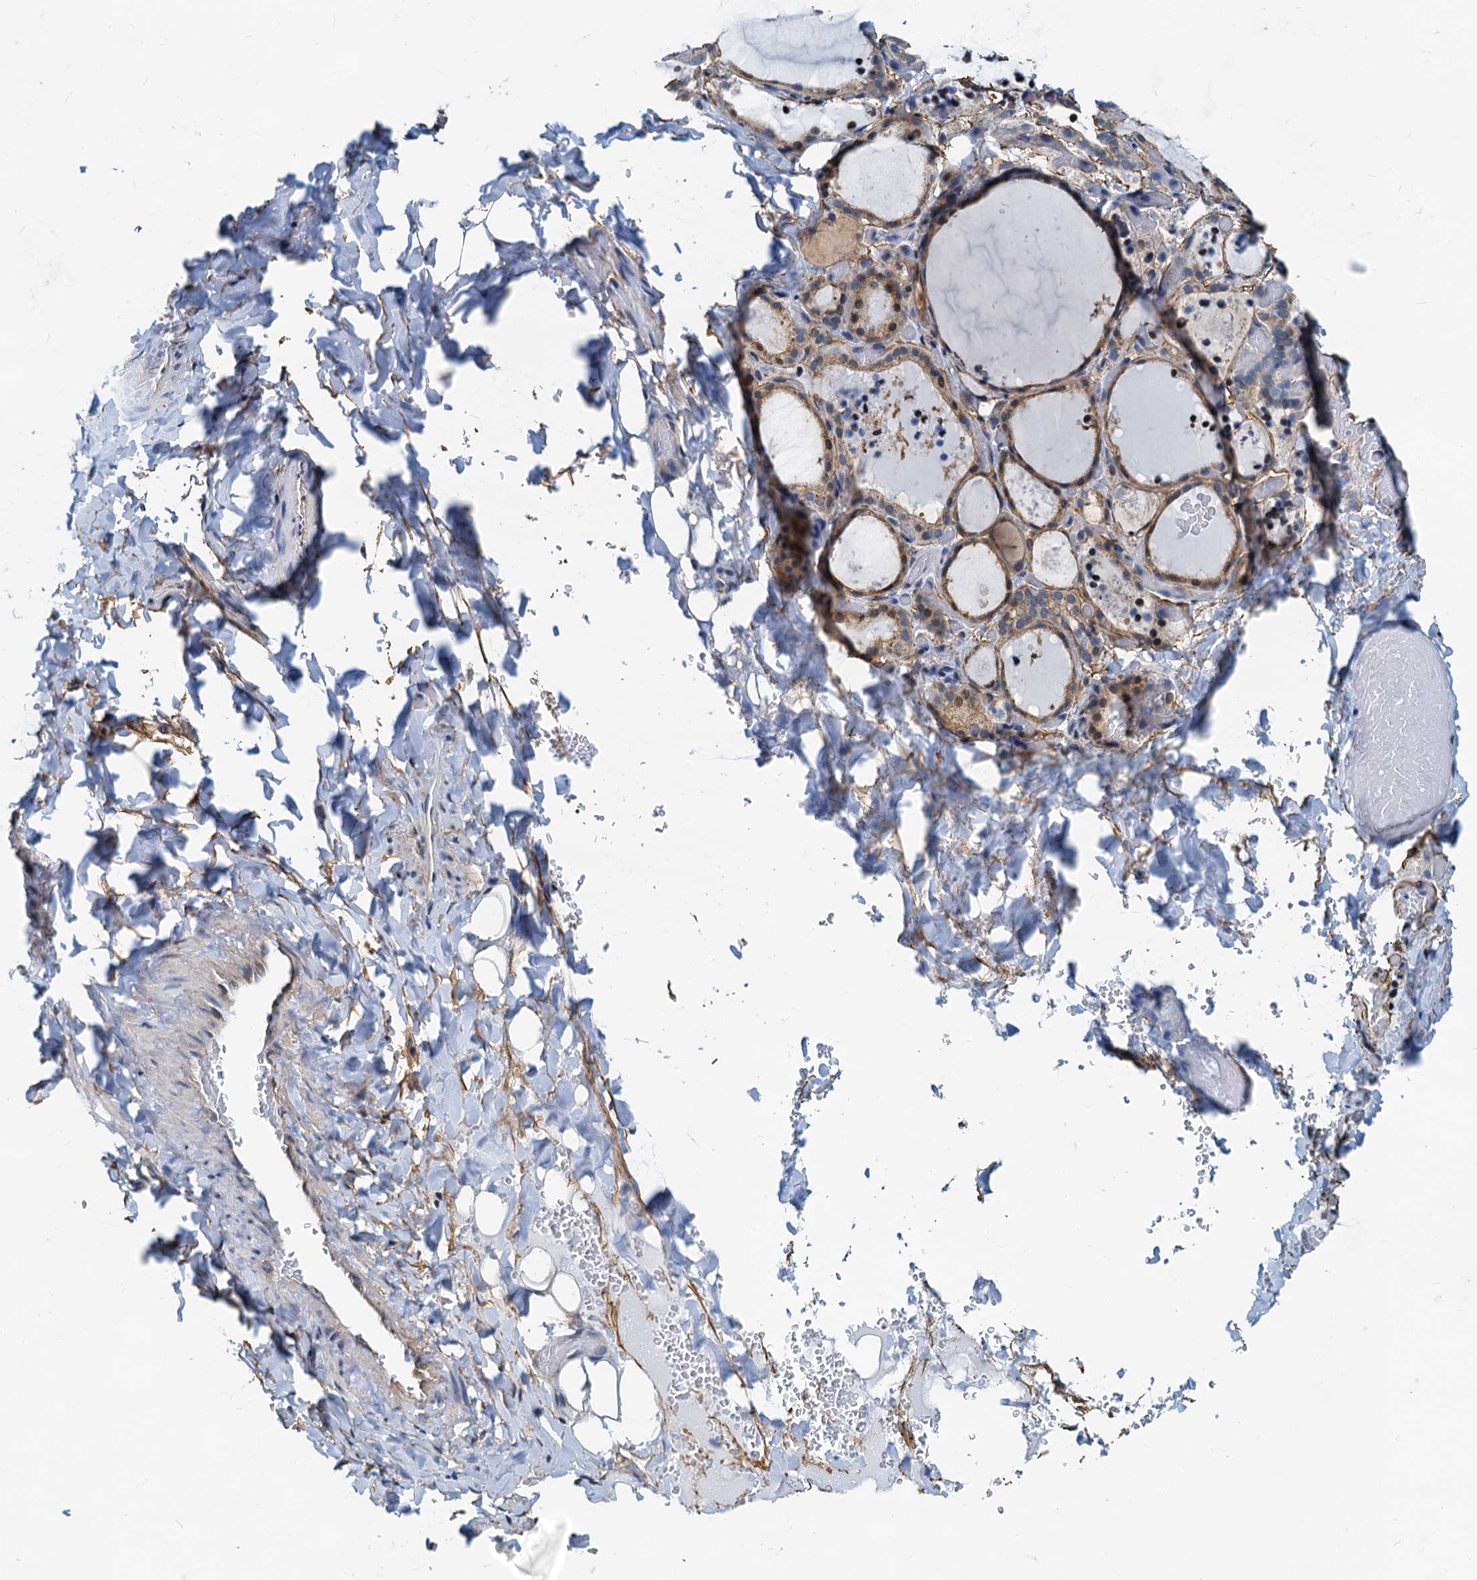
{"staining": {"intensity": "moderate", "quantity": "<25%", "location": "cytoplasmic/membranous,nuclear"}, "tissue": "thyroid gland", "cell_type": "Glandular cells", "image_type": "normal", "snomed": [{"axis": "morphology", "description": "Normal tissue, NOS"}, {"axis": "topography", "description": "Thyroid gland"}], "caption": "This image displays IHC staining of benign thyroid gland, with low moderate cytoplasmic/membranous,nuclear staining in approximately <25% of glandular cells.", "gene": "PTGES3", "patient": {"sex": "female", "age": 44}}